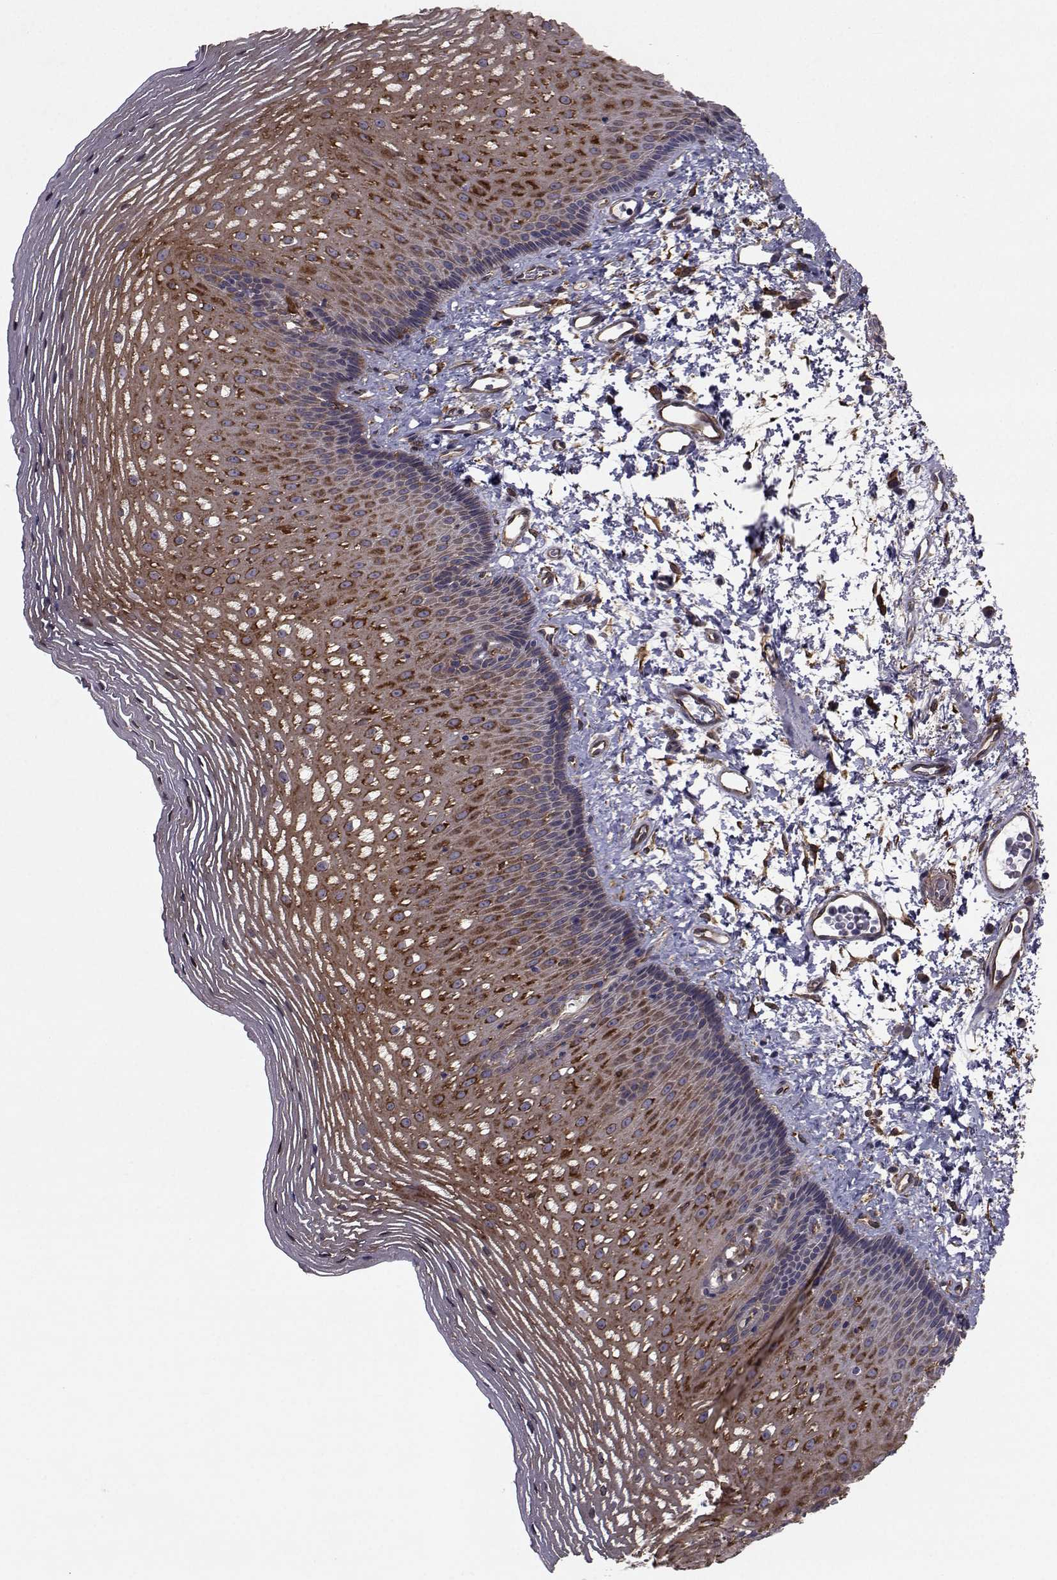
{"staining": {"intensity": "strong", "quantity": "25%-75%", "location": "cytoplasmic/membranous"}, "tissue": "esophagus", "cell_type": "Squamous epithelial cells", "image_type": "normal", "snomed": [{"axis": "morphology", "description": "Normal tissue, NOS"}, {"axis": "topography", "description": "Esophagus"}], "caption": "Protein analysis of normal esophagus displays strong cytoplasmic/membranous expression in approximately 25%-75% of squamous epithelial cells.", "gene": "TRIP10", "patient": {"sex": "male", "age": 76}}